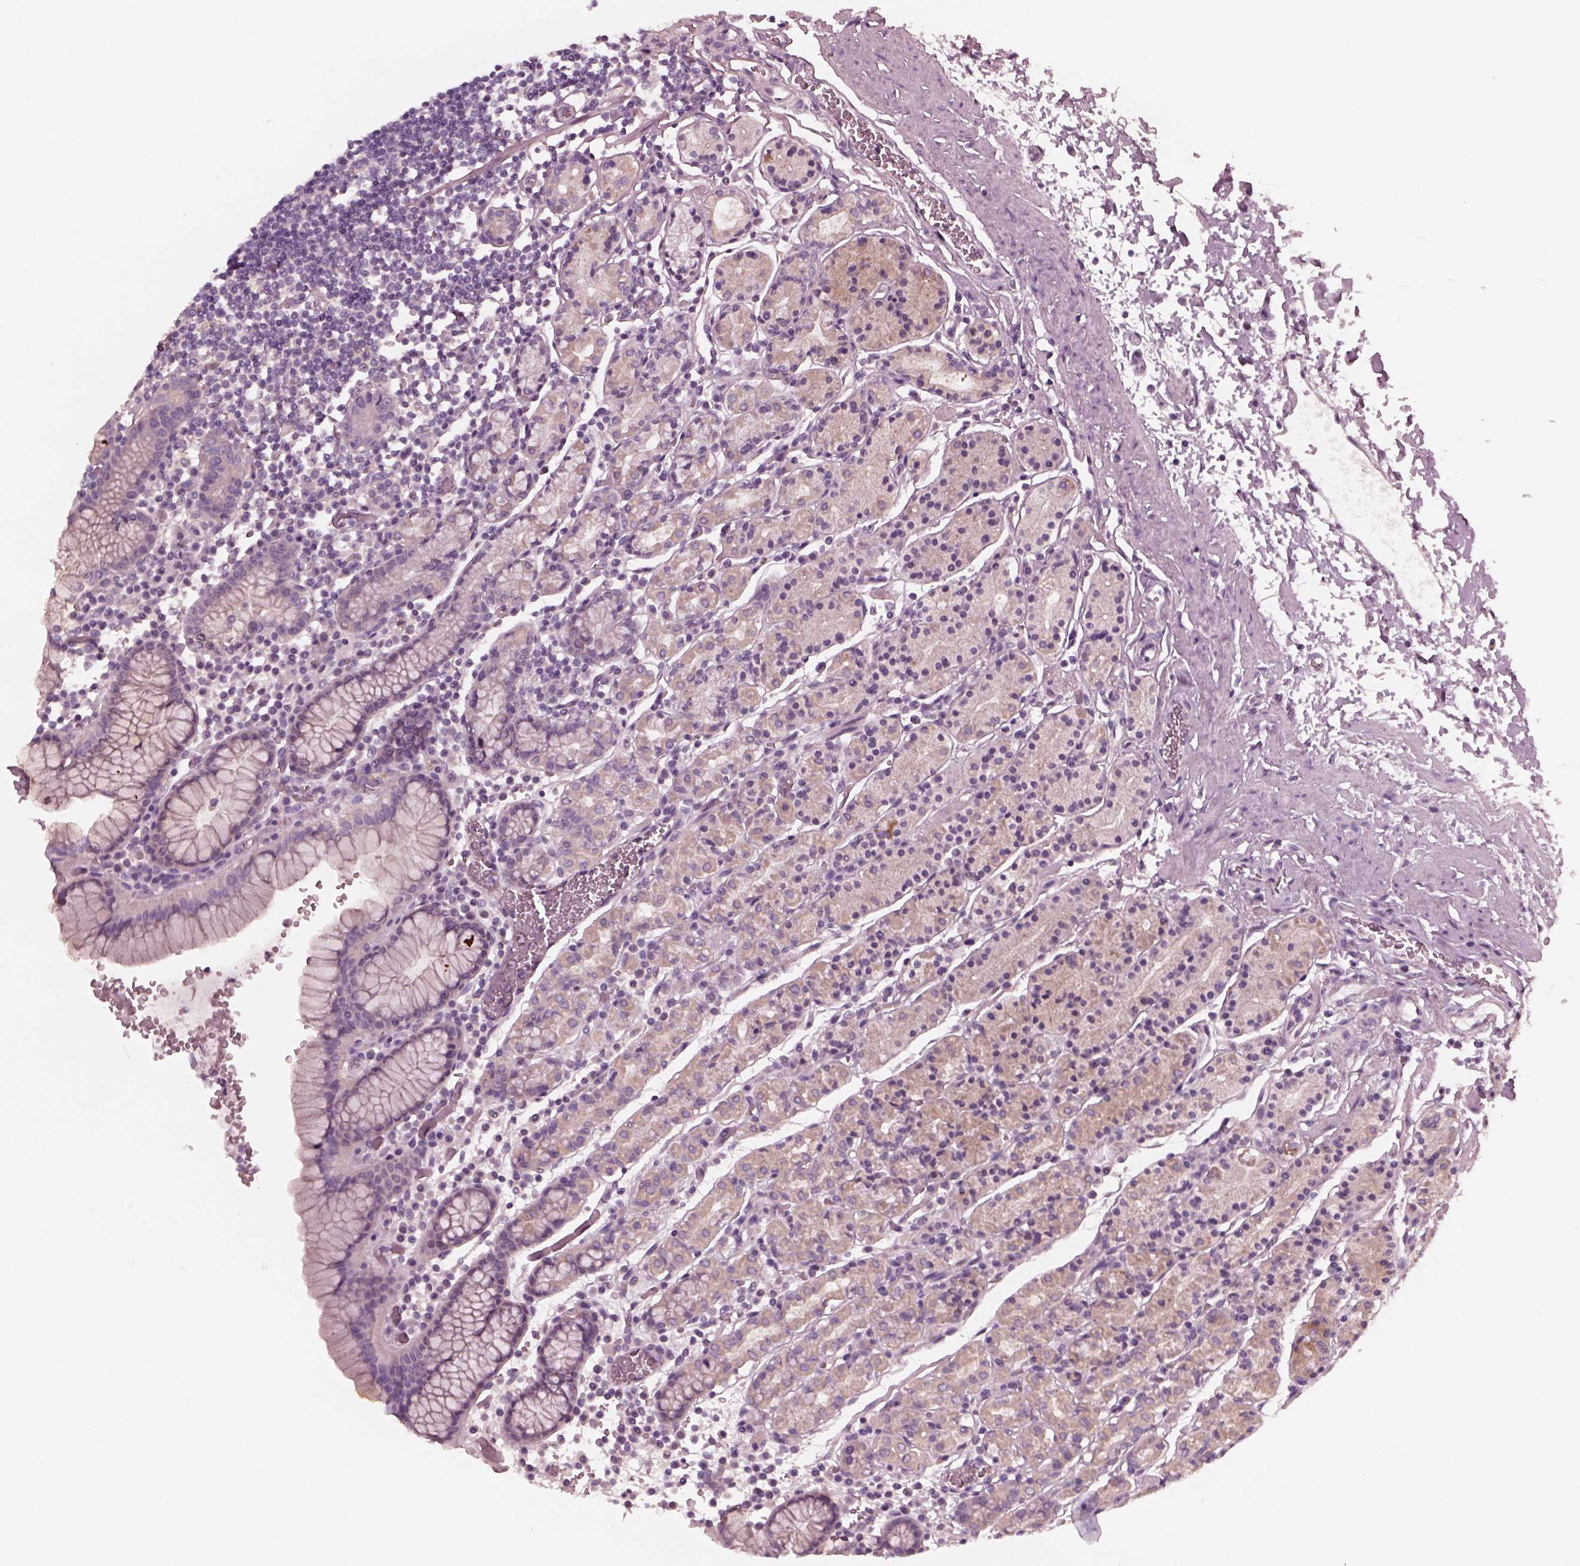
{"staining": {"intensity": "weak", "quantity": "<25%", "location": "cytoplasmic/membranous"}, "tissue": "stomach", "cell_type": "Glandular cells", "image_type": "normal", "snomed": [{"axis": "morphology", "description": "Normal tissue, NOS"}, {"axis": "topography", "description": "Stomach, upper"}, {"axis": "topography", "description": "Stomach"}], "caption": "Immunohistochemistry of normal human stomach displays no staining in glandular cells. (Brightfield microscopy of DAB IHC at high magnification).", "gene": "YY2", "patient": {"sex": "male", "age": 62}}